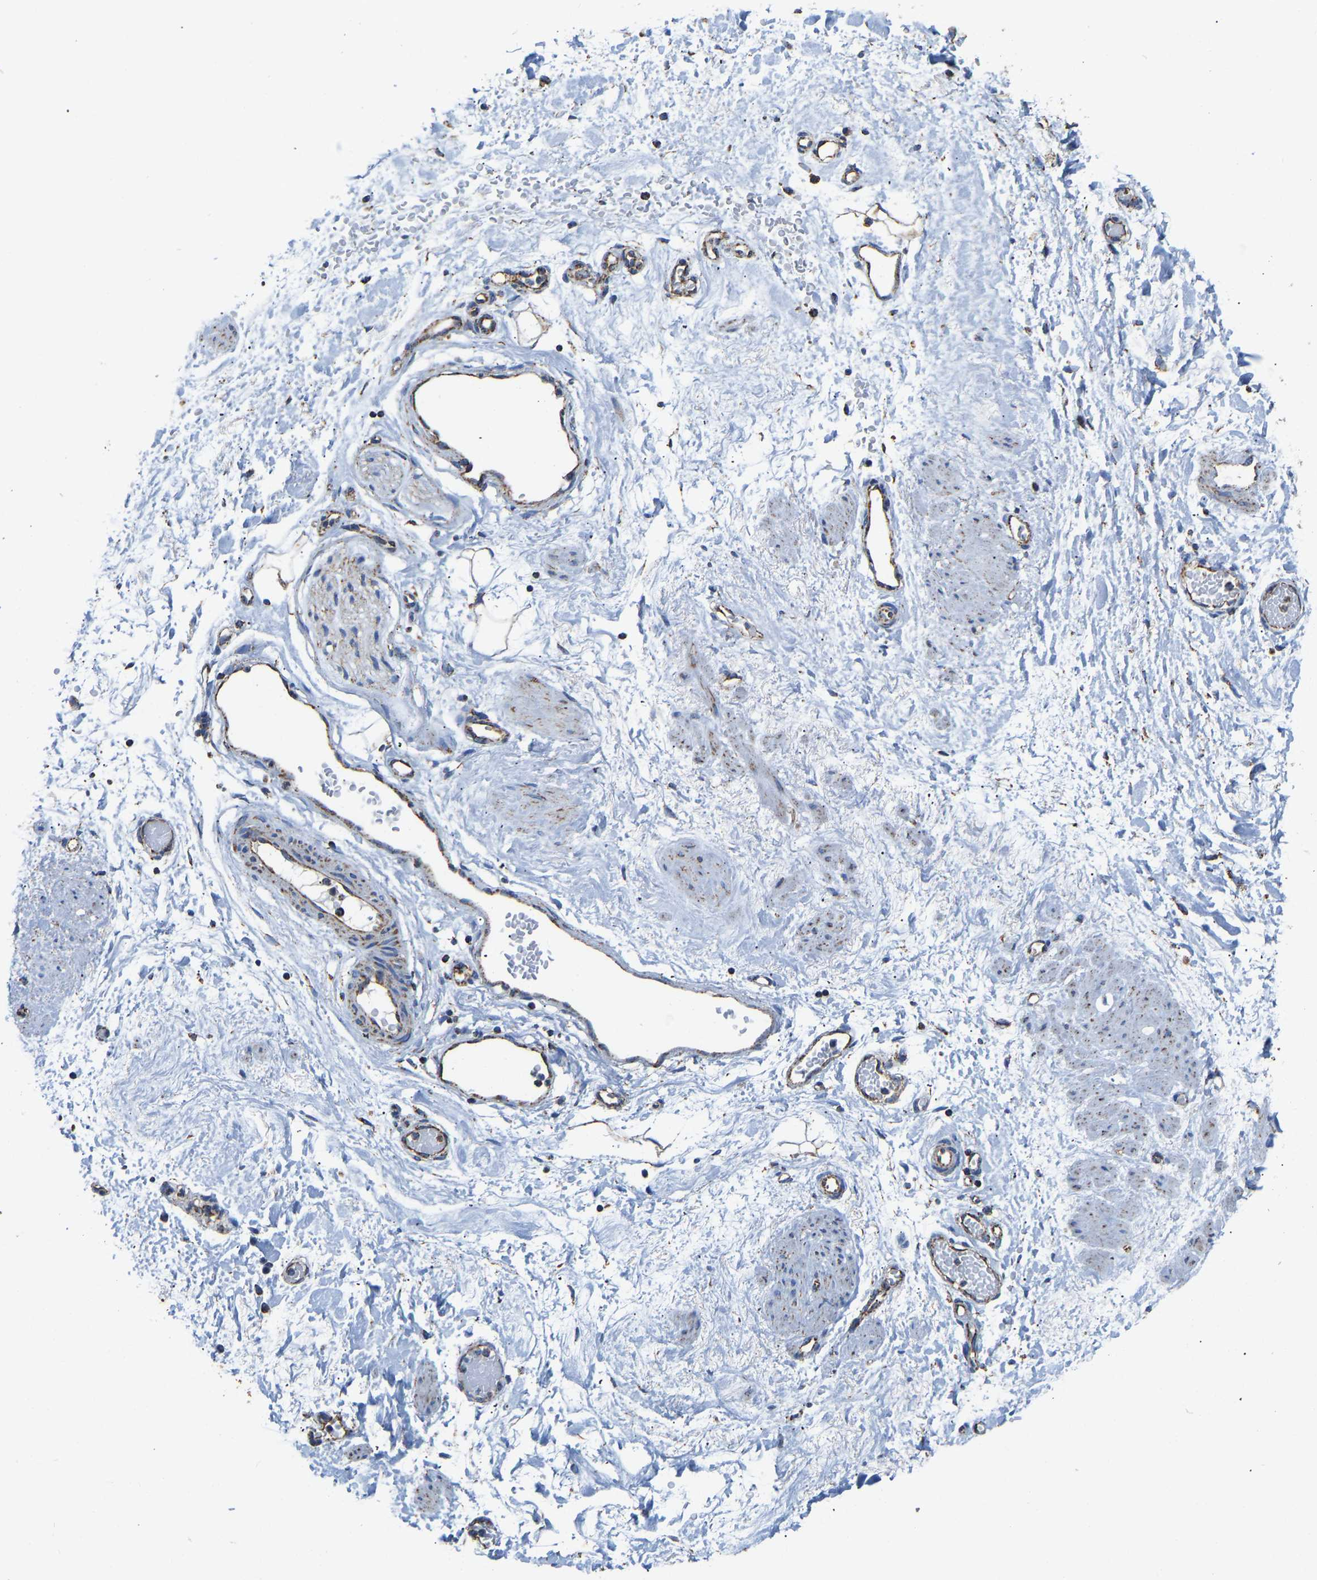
{"staining": {"intensity": "moderate", "quantity": "25%-75%", "location": "cytoplasmic/membranous"}, "tissue": "soft tissue", "cell_type": "Fibroblasts", "image_type": "normal", "snomed": [{"axis": "morphology", "description": "Normal tissue, NOS"}, {"axis": "topography", "description": "Soft tissue"}], "caption": "Immunohistochemistry (DAB (3,3'-diaminobenzidine)) staining of benign human soft tissue shows moderate cytoplasmic/membranous protein staining in approximately 25%-75% of fibroblasts. The staining is performed using DAB (3,3'-diaminobenzidine) brown chromogen to label protein expression. The nuclei are counter-stained blue using hematoxylin.", "gene": "IRX6", "patient": {"sex": "male", "age": 72}}